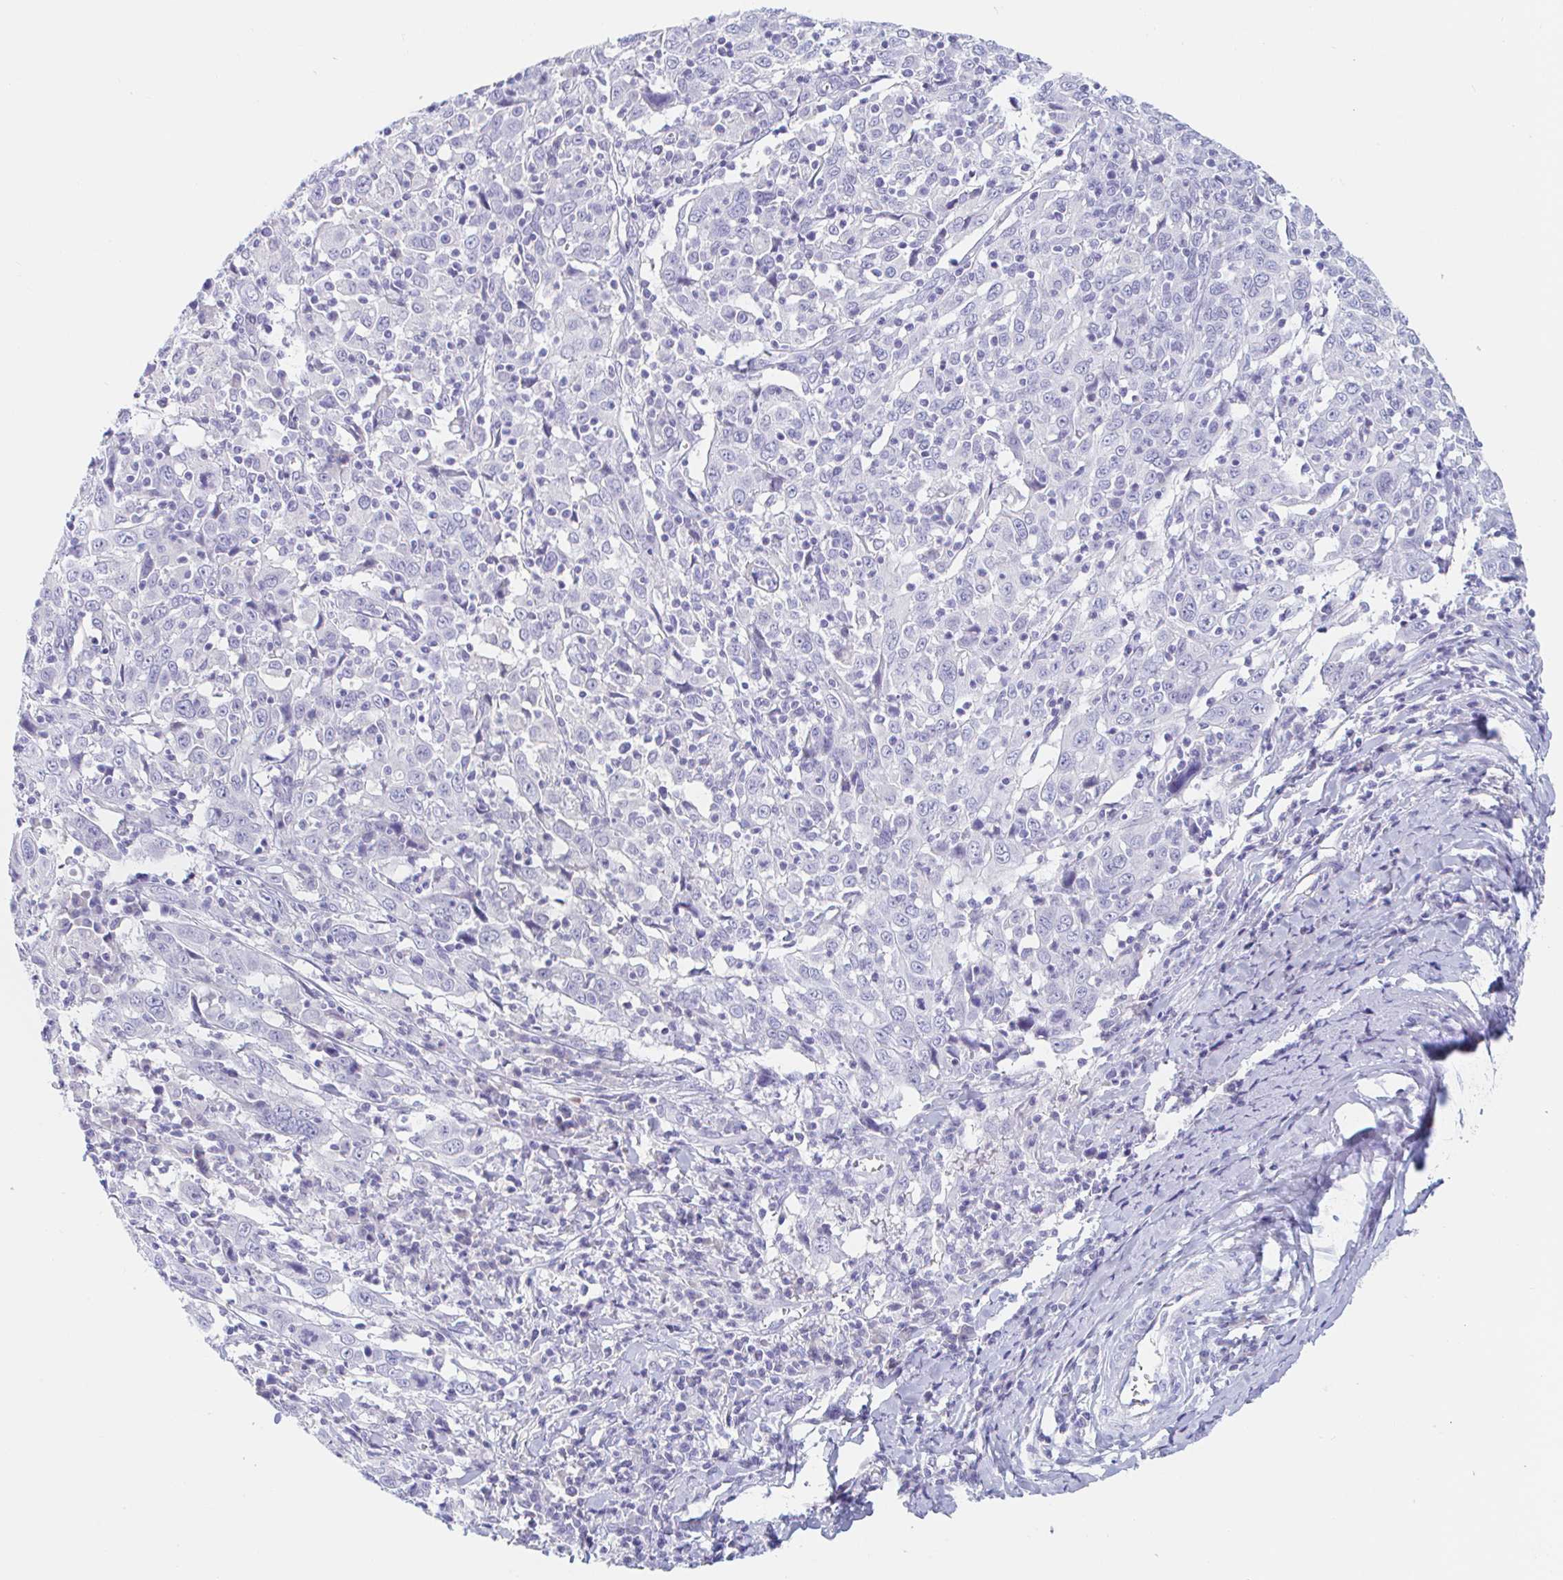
{"staining": {"intensity": "negative", "quantity": "none", "location": "none"}, "tissue": "cervical cancer", "cell_type": "Tumor cells", "image_type": "cancer", "snomed": [{"axis": "morphology", "description": "Squamous cell carcinoma, NOS"}, {"axis": "topography", "description": "Cervix"}], "caption": "High magnification brightfield microscopy of cervical squamous cell carcinoma stained with DAB (3,3'-diaminobenzidine) (brown) and counterstained with hematoxylin (blue): tumor cells show no significant expression.", "gene": "TEX44", "patient": {"sex": "female", "age": 46}}